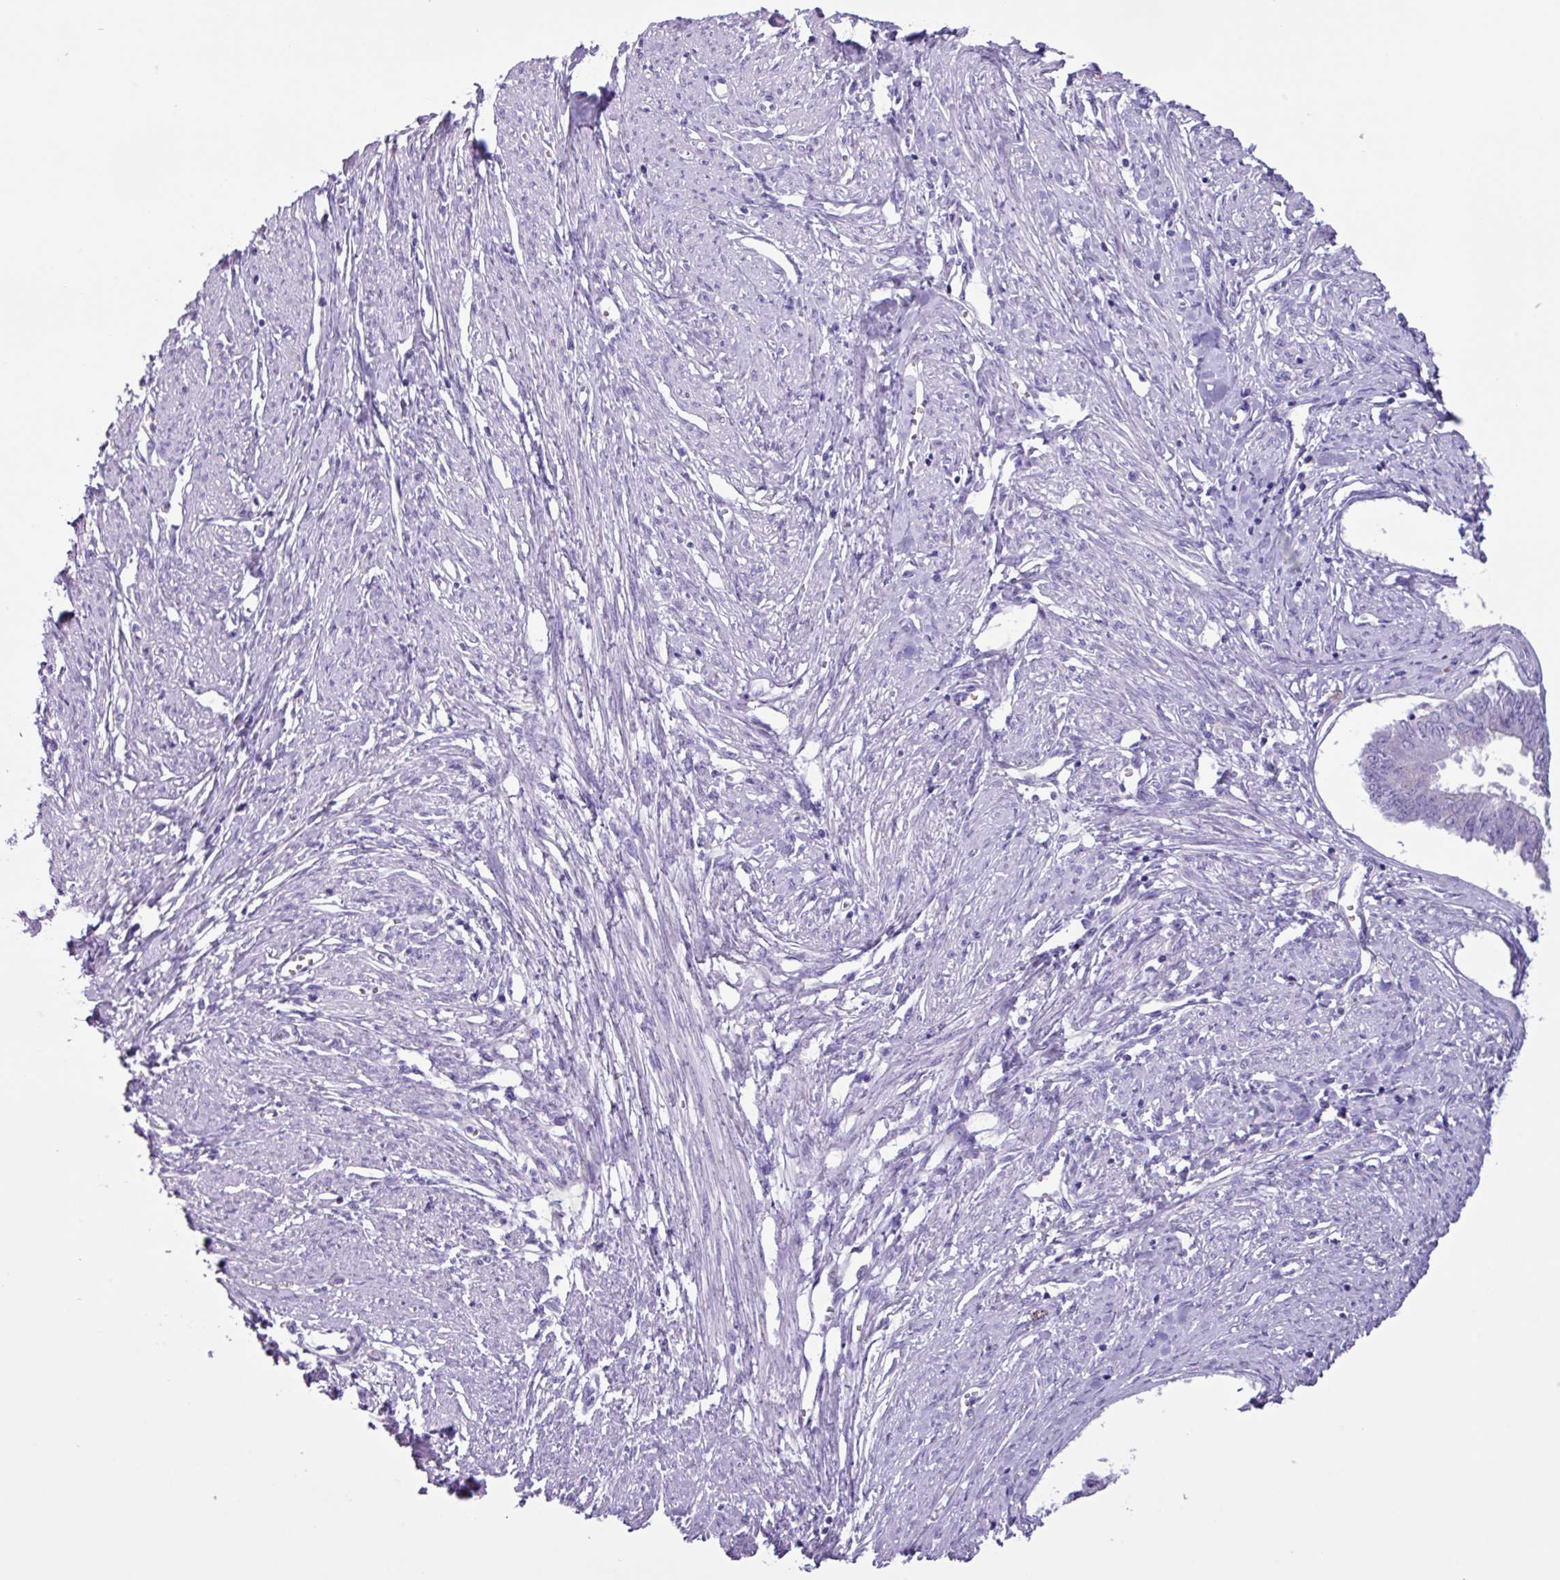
{"staining": {"intensity": "negative", "quantity": "none", "location": "none"}, "tissue": "endometrial cancer", "cell_type": "Tumor cells", "image_type": "cancer", "snomed": [{"axis": "morphology", "description": "Adenocarcinoma, NOS"}, {"axis": "topography", "description": "Endometrium"}], "caption": "An image of human endometrial cancer (adenocarcinoma) is negative for staining in tumor cells.", "gene": "AGO3", "patient": {"sex": "female", "age": 76}}